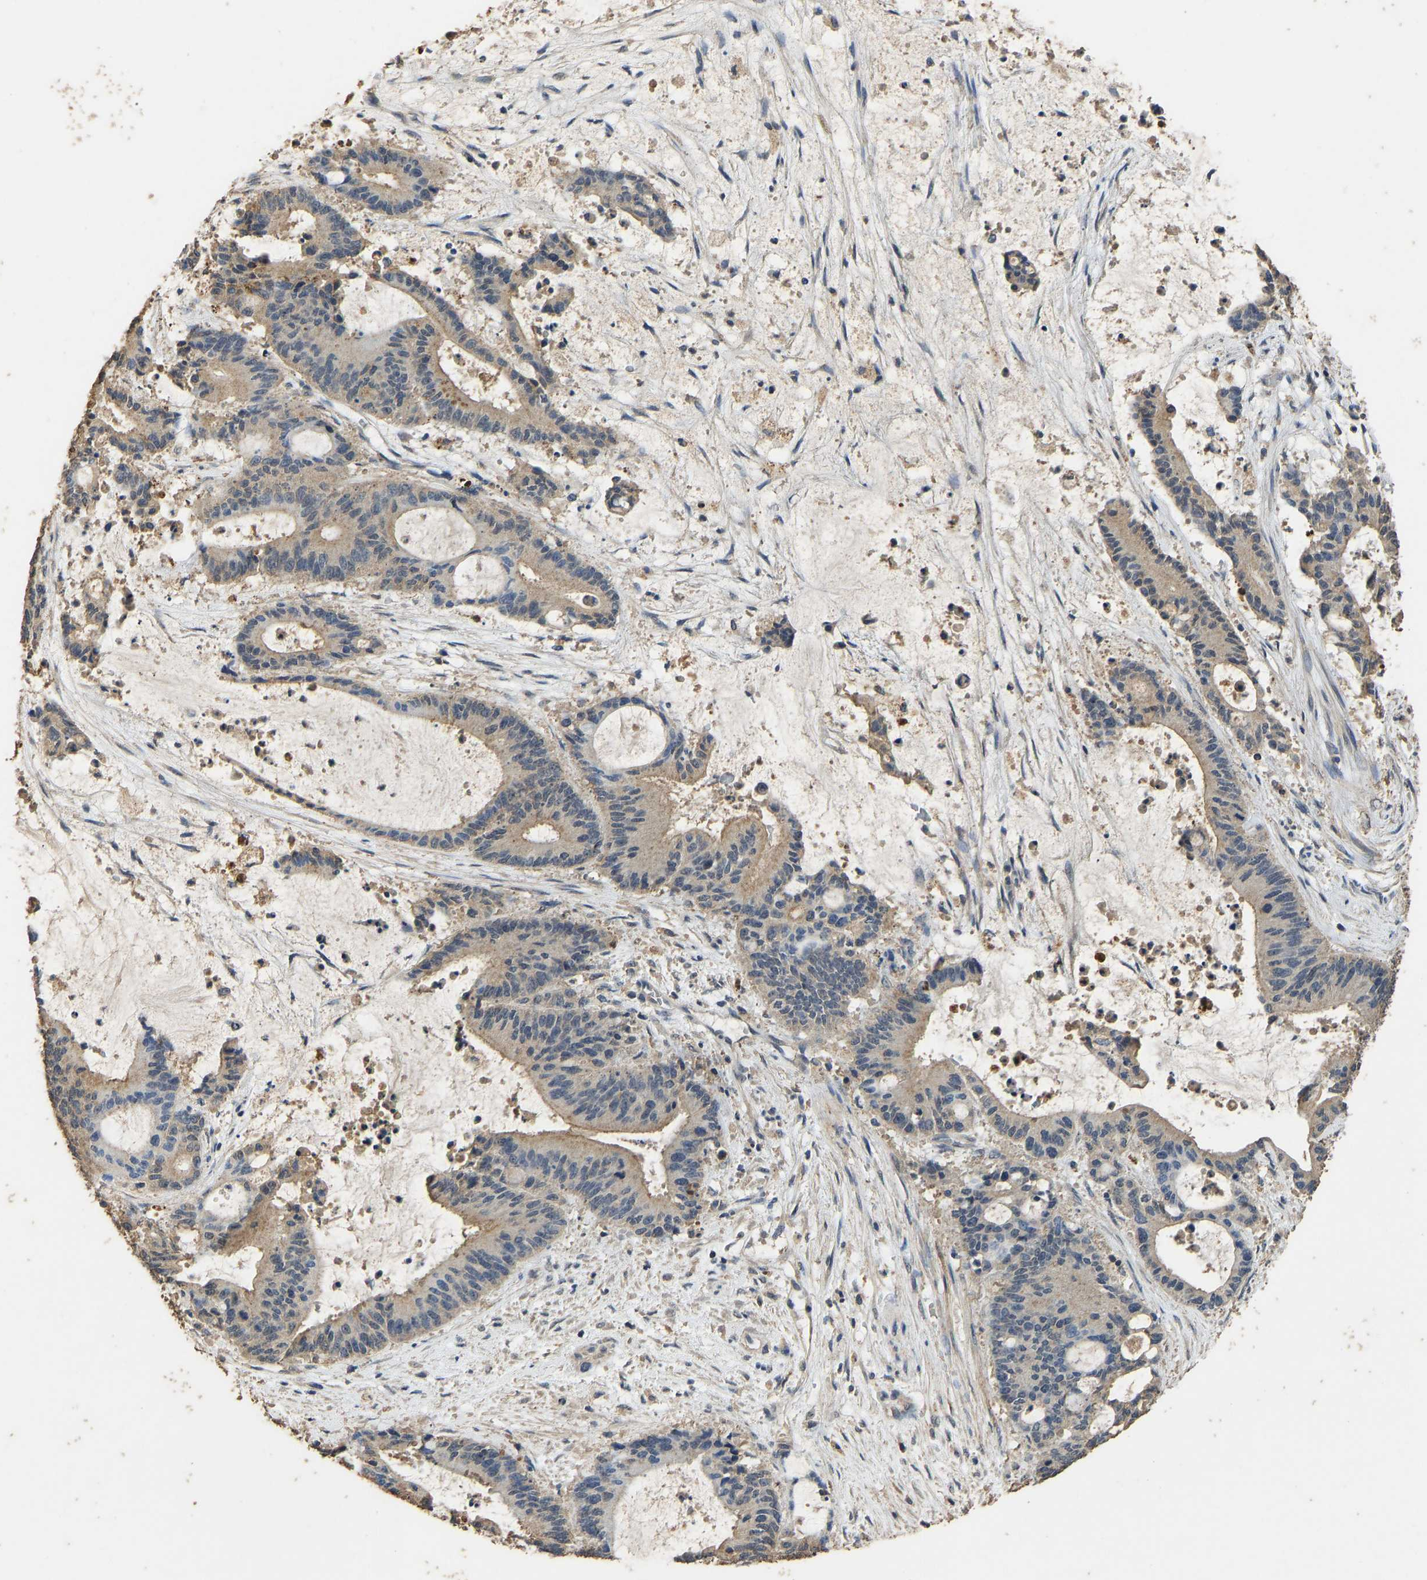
{"staining": {"intensity": "negative", "quantity": "none", "location": "none"}, "tissue": "liver cancer", "cell_type": "Tumor cells", "image_type": "cancer", "snomed": [{"axis": "morphology", "description": "Normal tissue, NOS"}, {"axis": "morphology", "description": "Cholangiocarcinoma"}, {"axis": "topography", "description": "Liver"}, {"axis": "topography", "description": "Peripheral nerve tissue"}], "caption": "Human liver cholangiocarcinoma stained for a protein using immunohistochemistry exhibits no expression in tumor cells.", "gene": "CIDEC", "patient": {"sex": "female", "age": 73}}